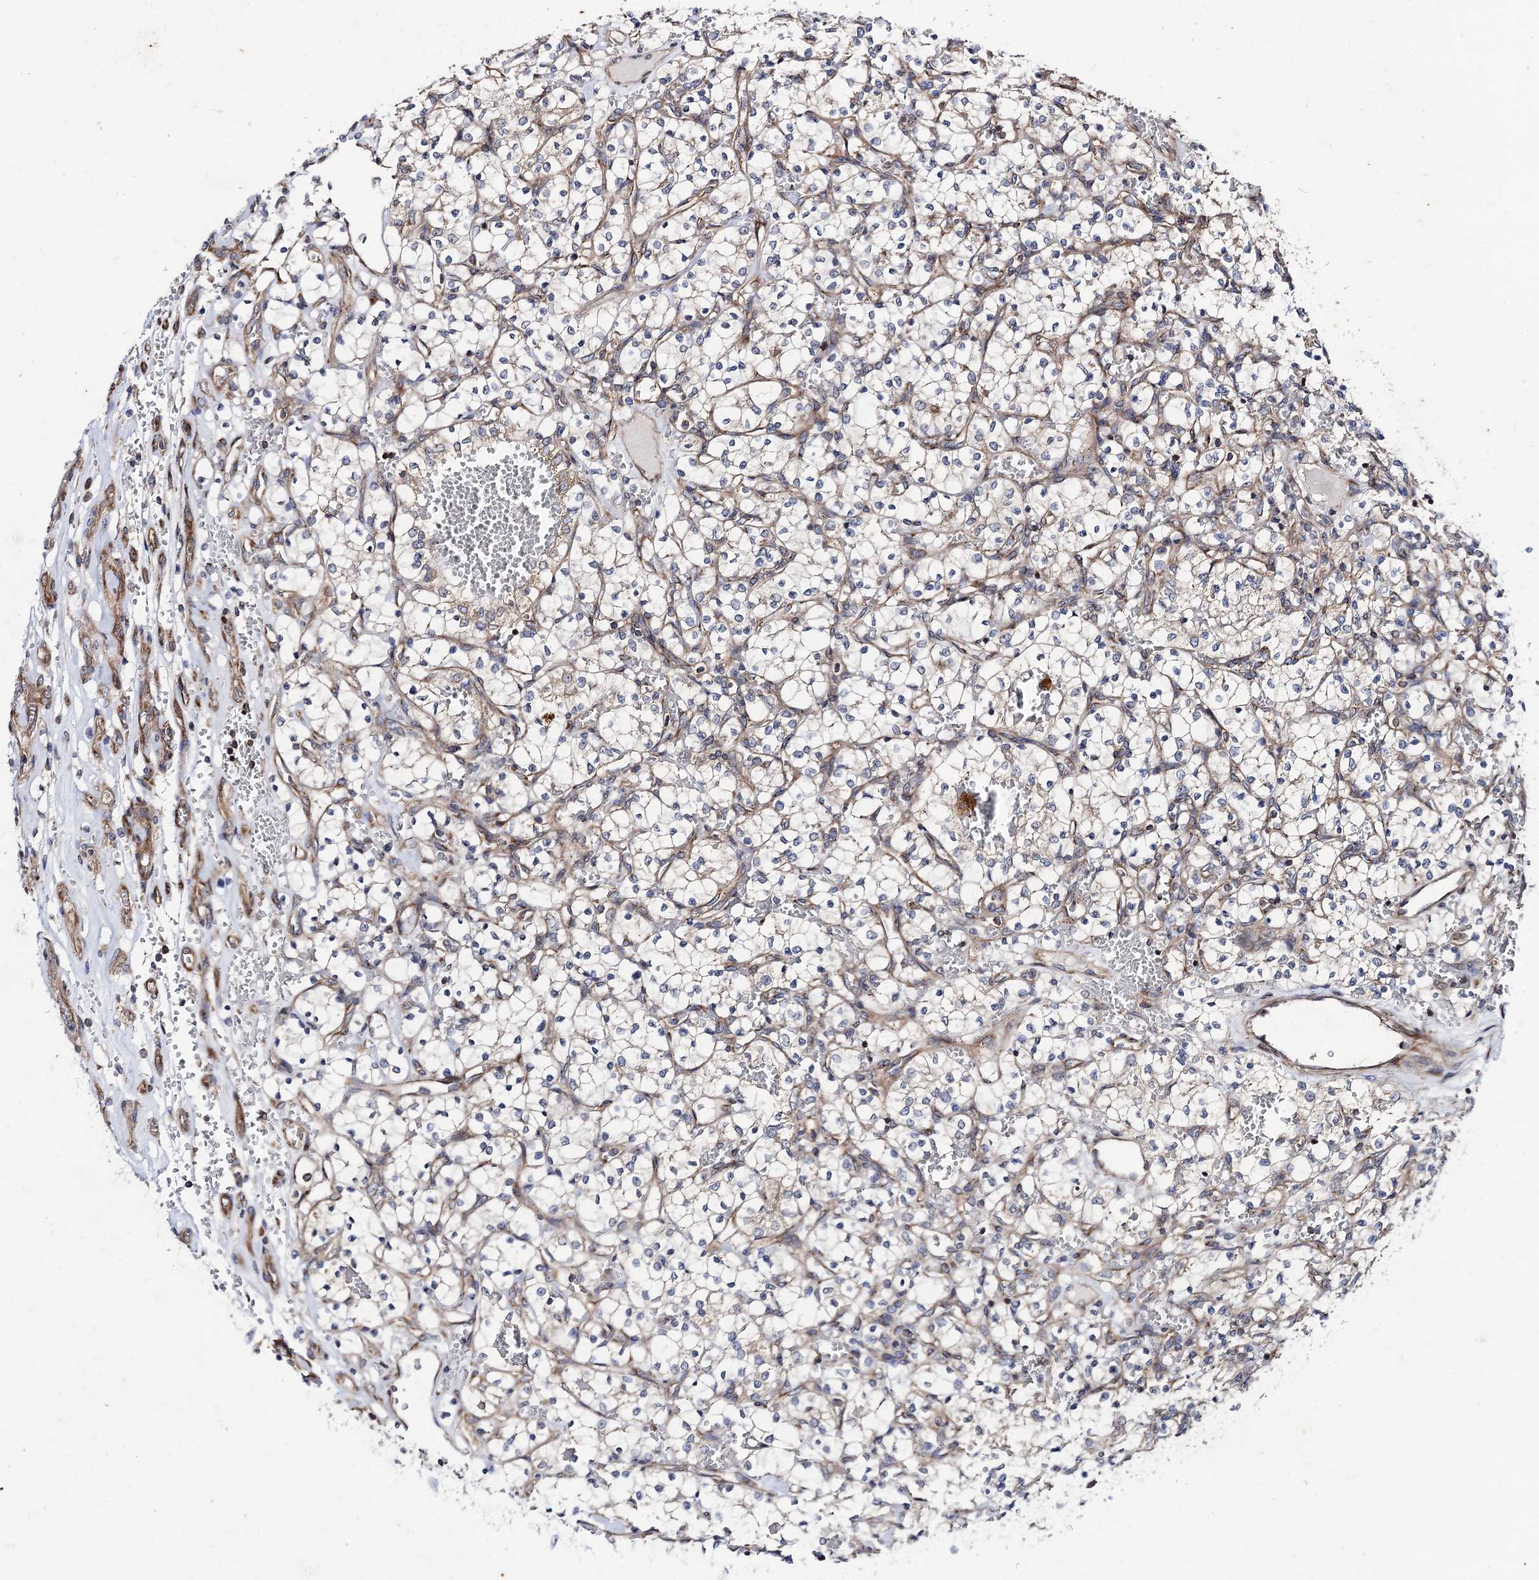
{"staining": {"intensity": "negative", "quantity": "none", "location": "none"}, "tissue": "renal cancer", "cell_type": "Tumor cells", "image_type": "cancer", "snomed": [{"axis": "morphology", "description": "Adenocarcinoma, NOS"}, {"axis": "topography", "description": "Kidney"}], "caption": "Image shows no significant protein expression in tumor cells of renal adenocarcinoma.", "gene": "DYDC1", "patient": {"sex": "female", "age": 69}}